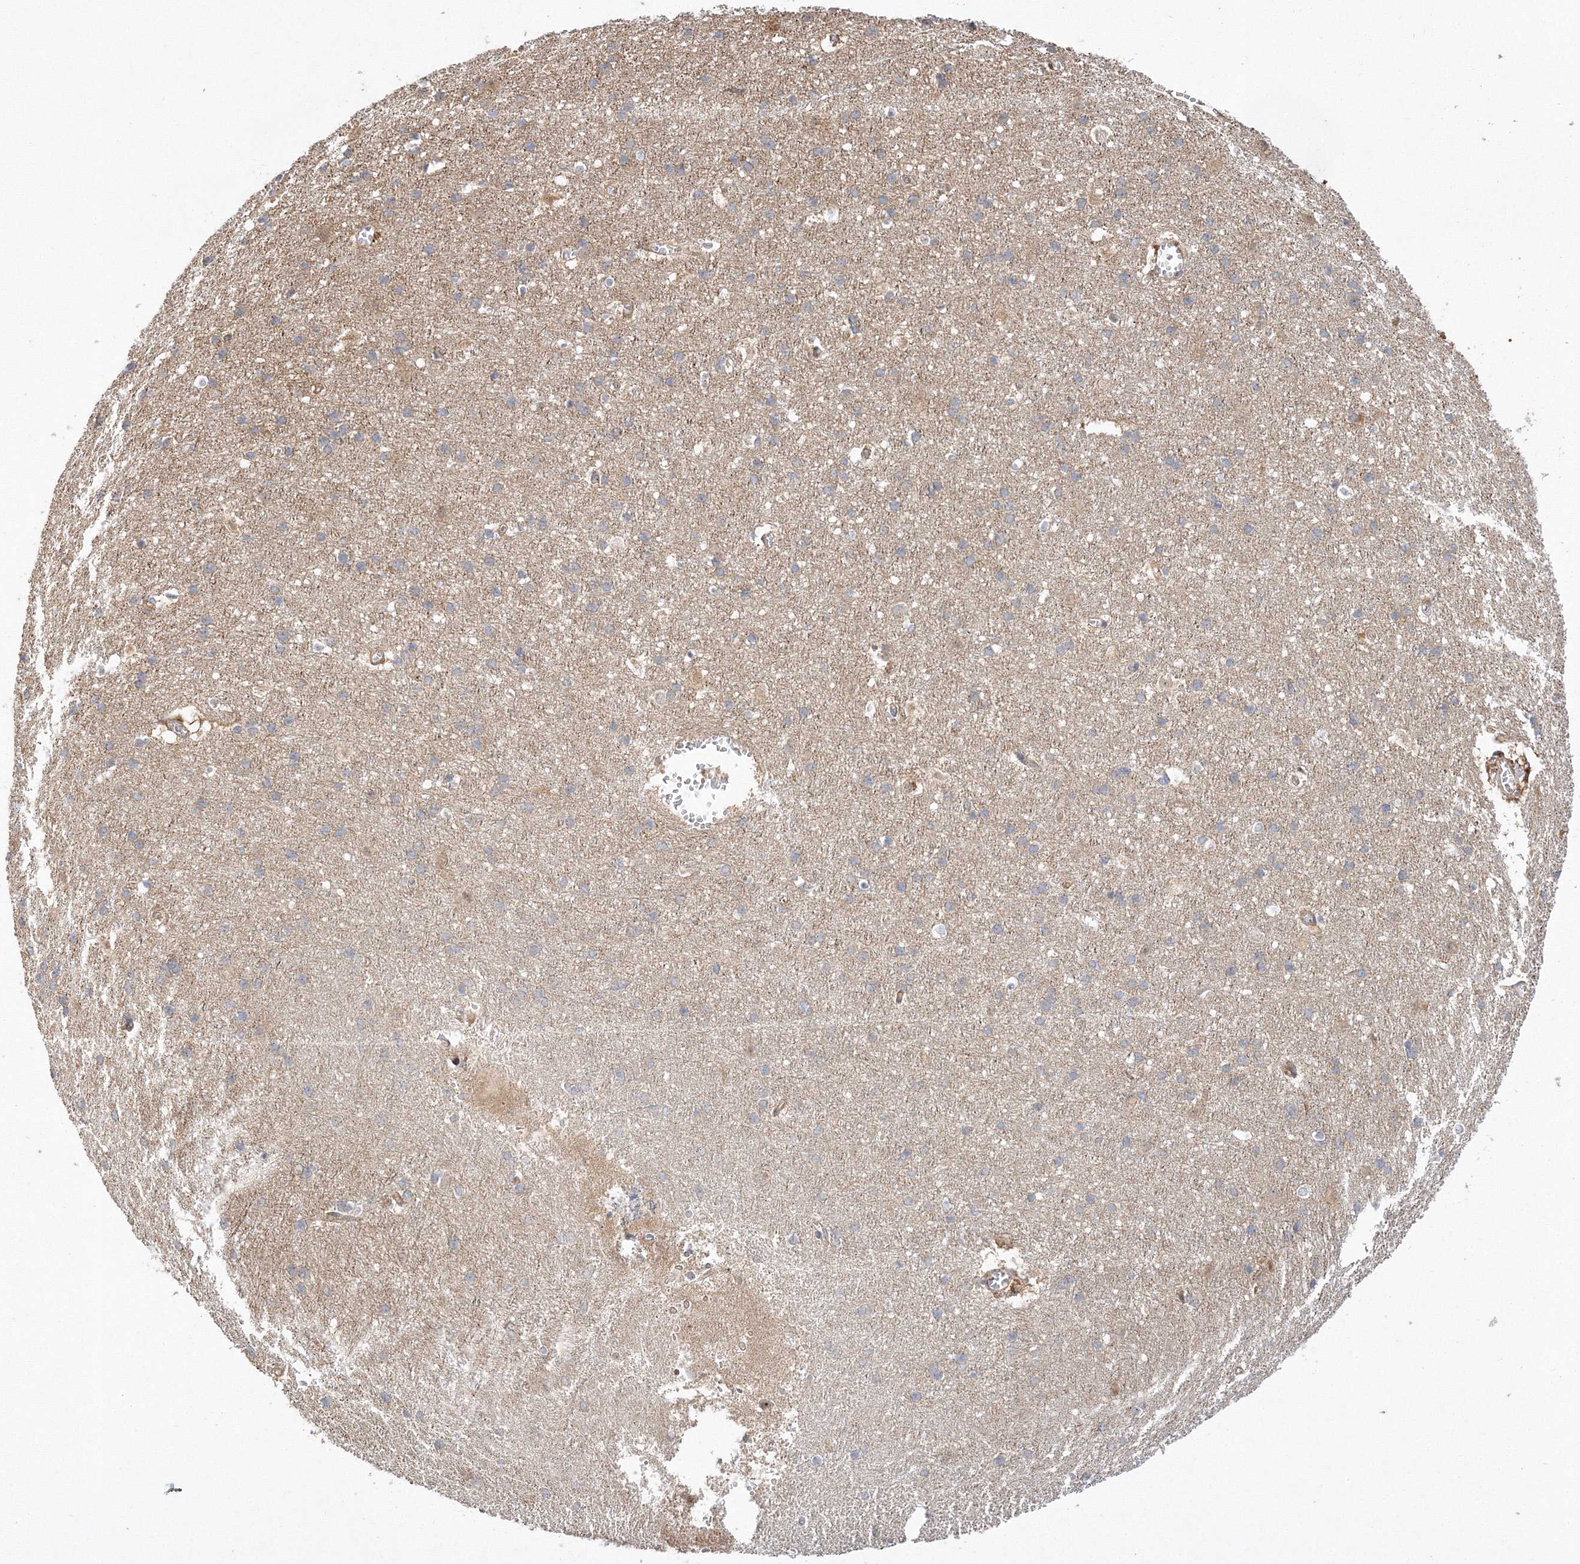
{"staining": {"intensity": "moderate", "quantity": "25%-75%", "location": "cytoplasmic/membranous"}, "tissue": "cerebral cortex", "cell_type": "Endothelial cells", "image_type": "normal", "snomed": [{"axis": "morphology", "description": "Normal tissue, NOS"}, {"axis": "topography", "description": "Cerebral cortex"}], "caption": "A brown stain labels moderate cytoplasmic/membranous positivity of a protein in endothelial cells of unremarkable human cerebral cortex. The staining was performed using DAB, with brown indicating positive protein expression. Nuclei are stained blue with hematoxylin.", "gene": "NPM3", "patient": {"sex": "male", "age": 54}}